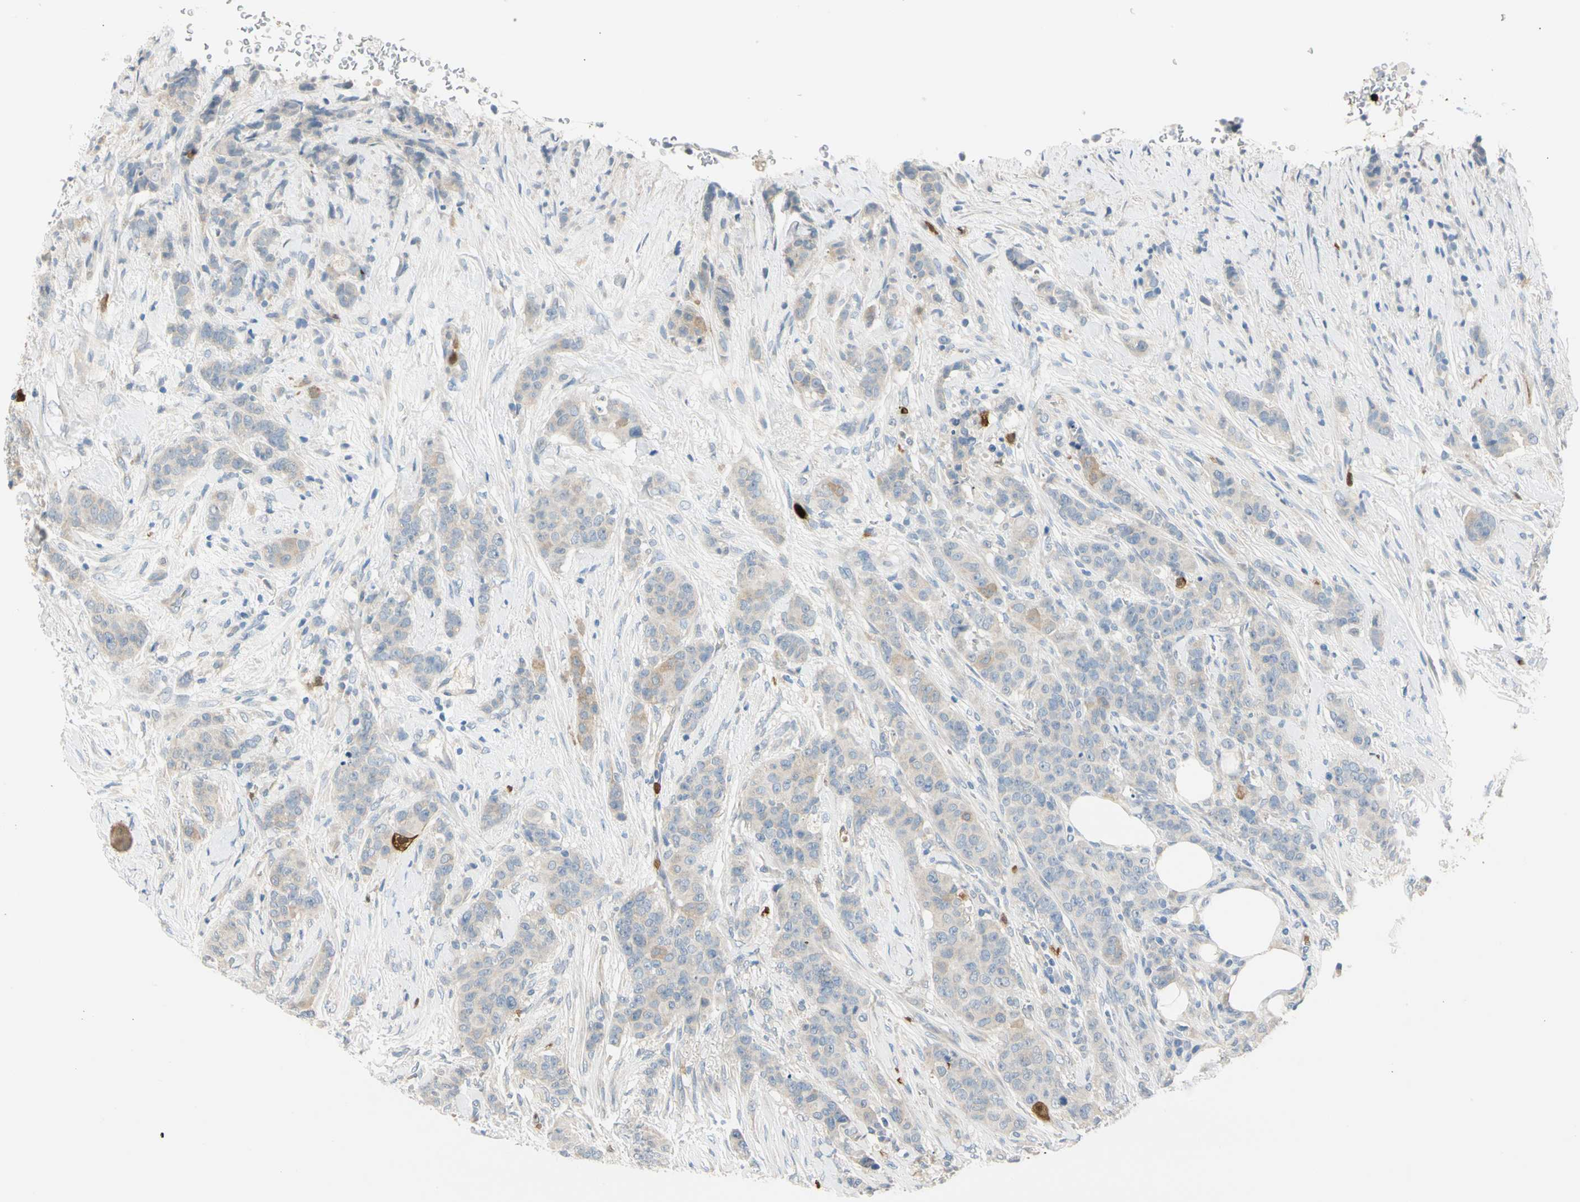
{"staining": {"intensity": "weak", "quantity": "<25%", "location": "cytoplasmic/membranous"}, "tissue": "breast cancer", "cell_type": "Tumor cells", "image_type": "cancer", "snomed": [{"axis": "morphology", "description": "Duct carcinoma"}, {"axis": "topography", "description": "Breast"}], "caption": "This image is of breast cancer stained with IHC to label a protein in brown with the nuclei are counter-stained blue. There is no positivity in tumor cells.", "gene": "TRAF5", "patient": {"sex": "female", "age": 40}}